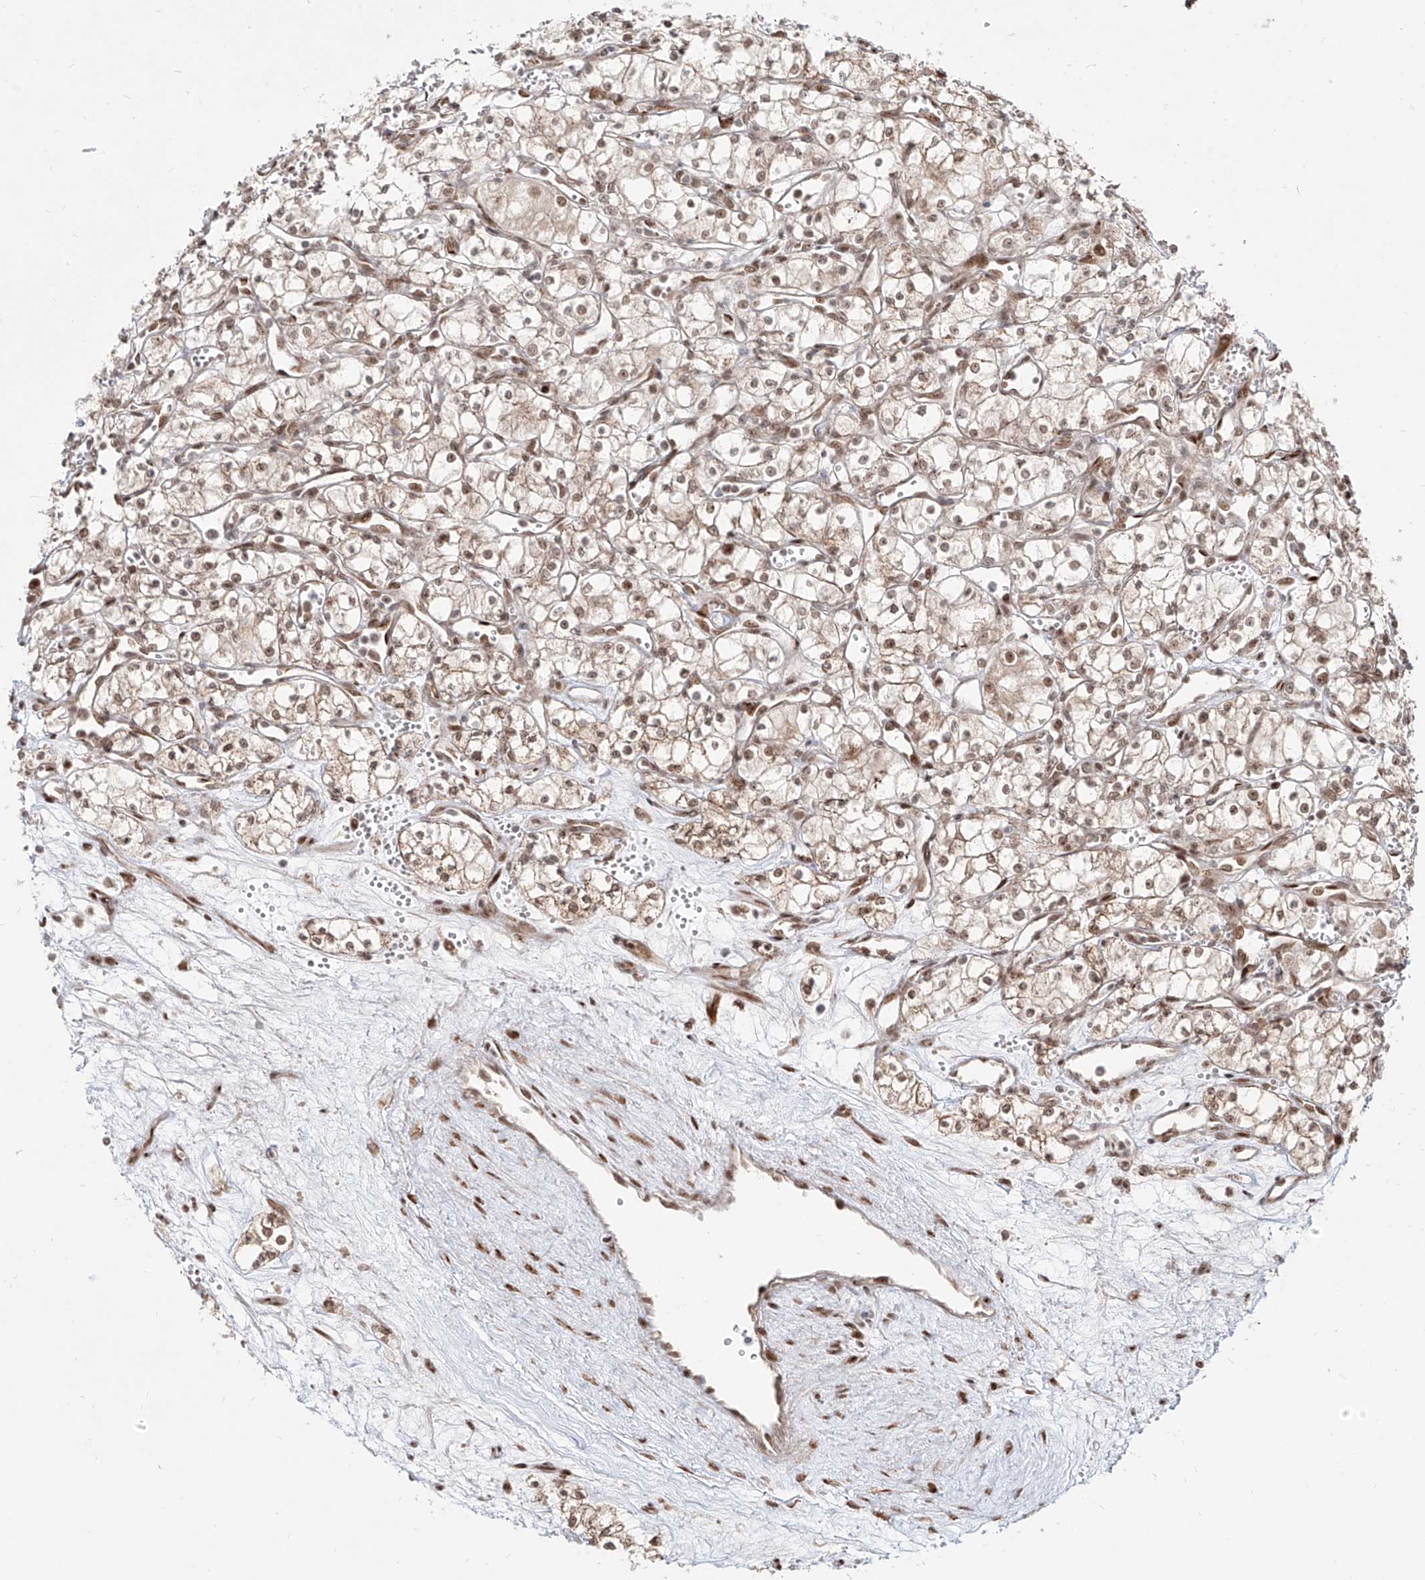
{"staining": {"intensity": "moderate", "quantity": ">75%", "location": "cytoplasmic/membranous,nuclear"}, "tissue": "renal cancer", "cell_type": "Tumor cells", "image_type": "cancer", "snomed": [{"axis": "morphology", "description": "Adenocarcinoma, NOS"}, {"axis": "topography", "description": "Kidney"}], "caption": "The micrograph exhibits staining of renal adenocarcinoma, revealing moderate cytoplasmic/membranous and nuclear protein positivity (brown color) within tumor cells. (brown staining indicates protein expression, while blue staining denotes nuclei).", "gene": "ZNF710", "patient": {"sex": "male", "age": 59}}